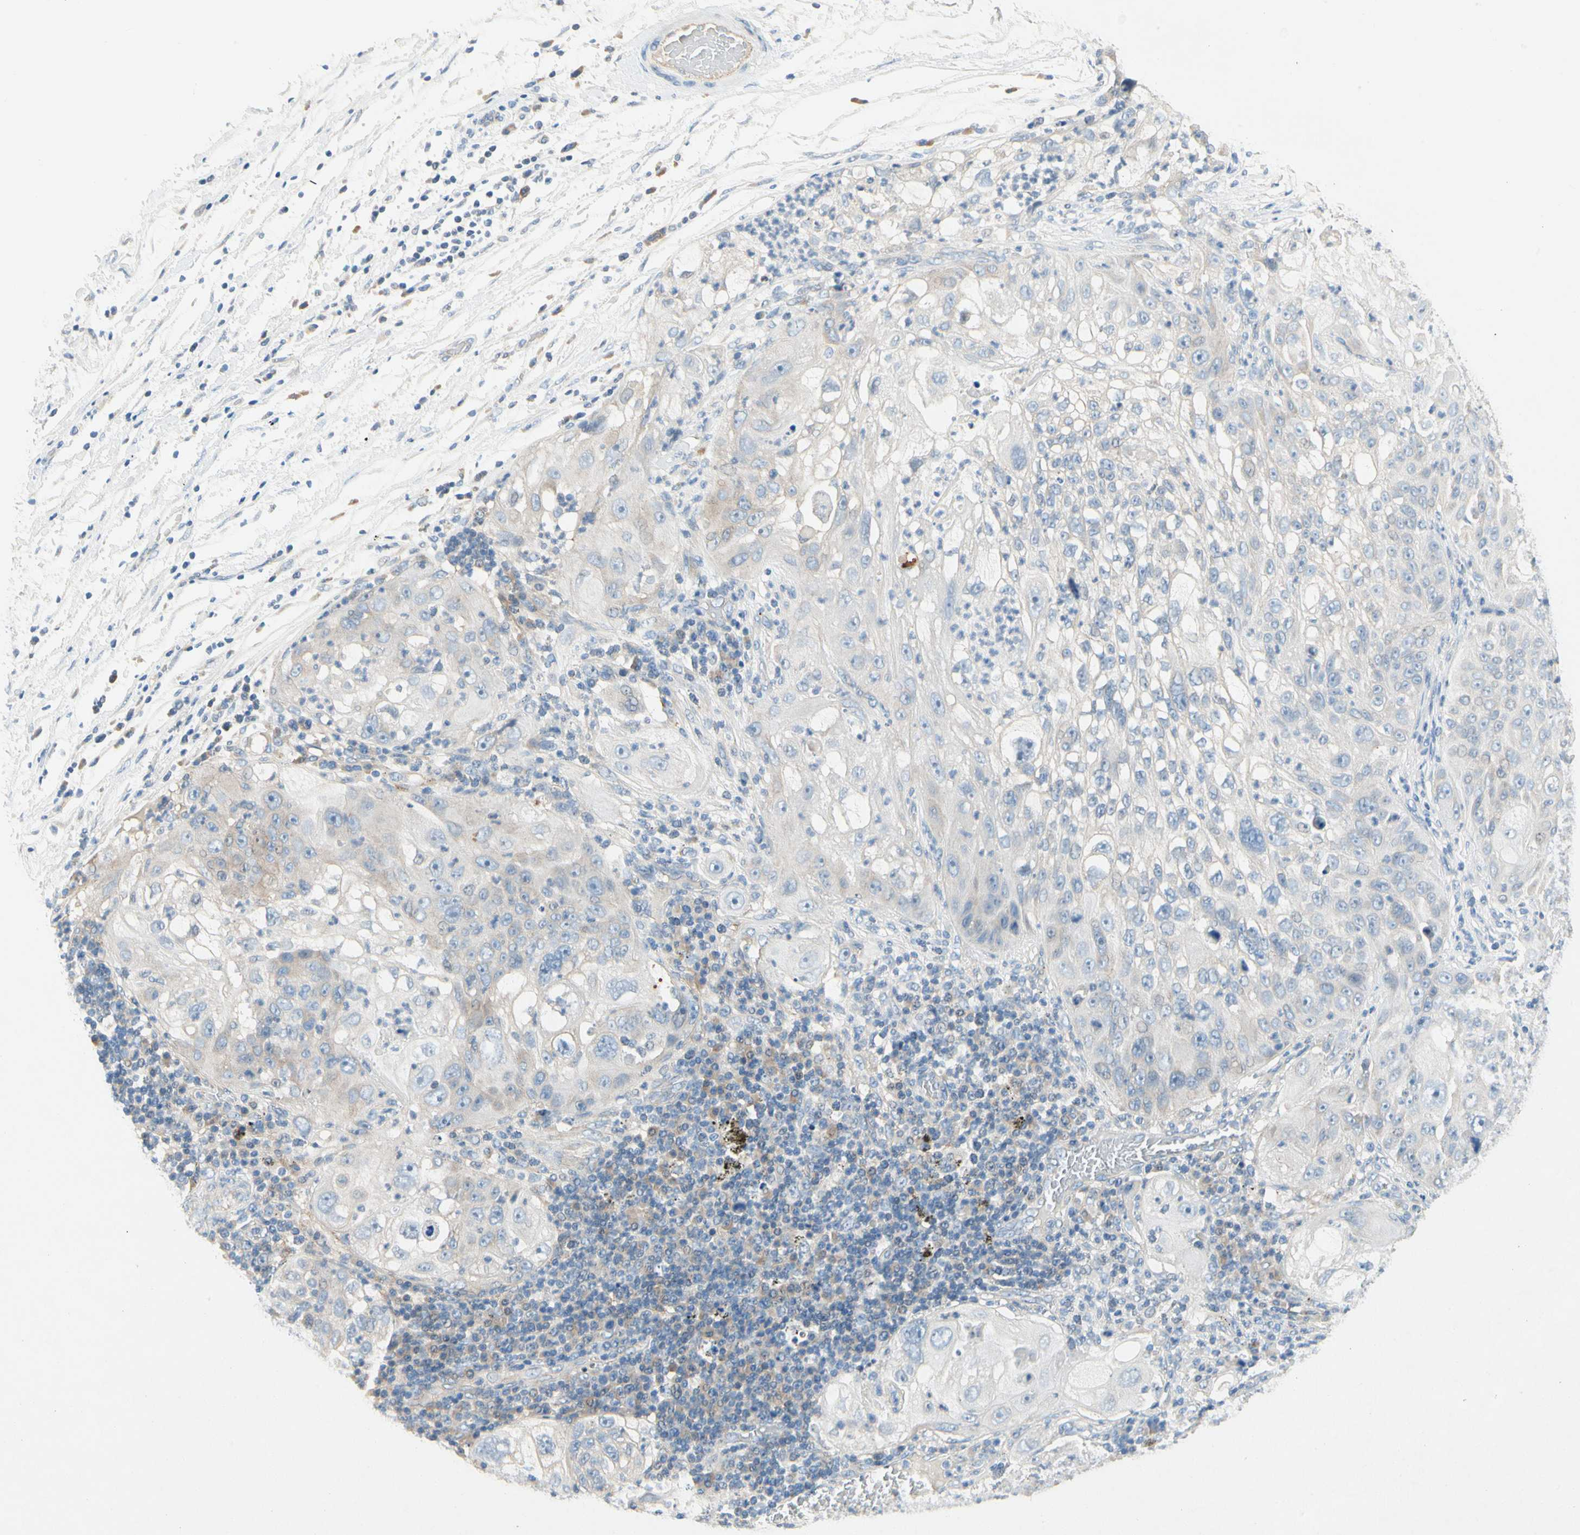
{"staining": {"intensity": "negative", "quantity": "none", "location": "none"}, "tissue": "lung cancer", "cell_type": "Tumor cells", "image_type": "cancer", "snomed": [{"axis": "morphology", "description": "Inflammation, NOS"}, {"axis": "morphology", "description": "Squamous cell carcinoma, NOS"}, {"axis": "topography", "description": "Lymph node"}, {"axis": "topography", "description": "Soft tissue"}, {"axis": "topography", "description": "Lung"}], "caption": "Lung squamous cell carcinoma was stained to show a protein in brown. There is no significant staining in tumor cells.", "gene": "CCM2L", "patient": {"sex": "male", "age": 66}}